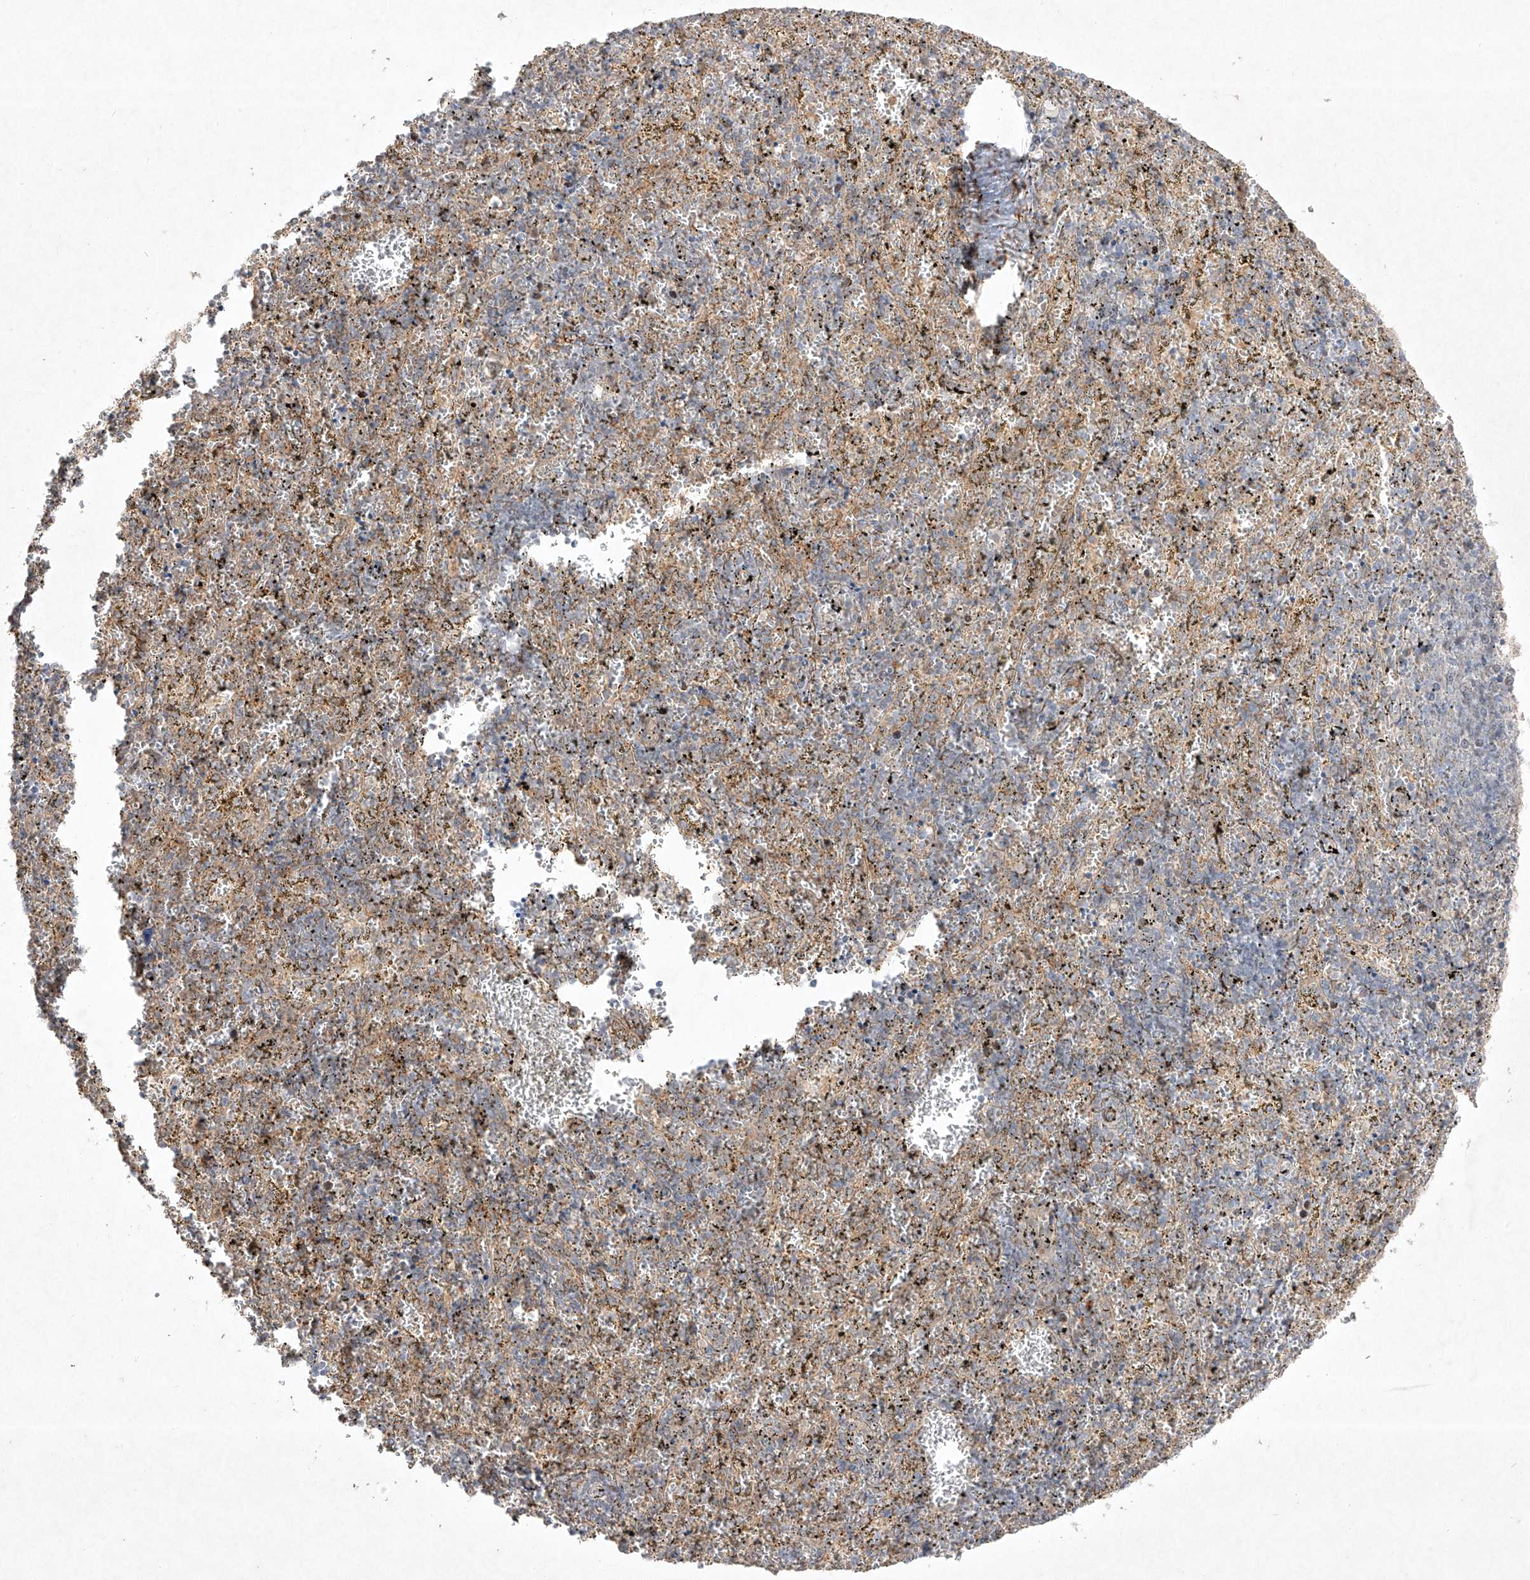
{"staining": {"intensity": "weak", "quantity": "<25%", "location": "cytoplasmic/membranous"}, "tissue": "spleen", "cell_type": "Cells in red pulp", "image_type": "normal", "snomed": [{"axis": "morphology", "description": "Normal tissue, NOS"}, {"axis": "topography", "description": "Spleen"}], "caption": "High power microscopy image of an IHC histopathology image of normal spleen, revealing no significant staining in cells in red pulp.", "gene": "KDM1B", "patient": {"sex": "male", "age": 11}}